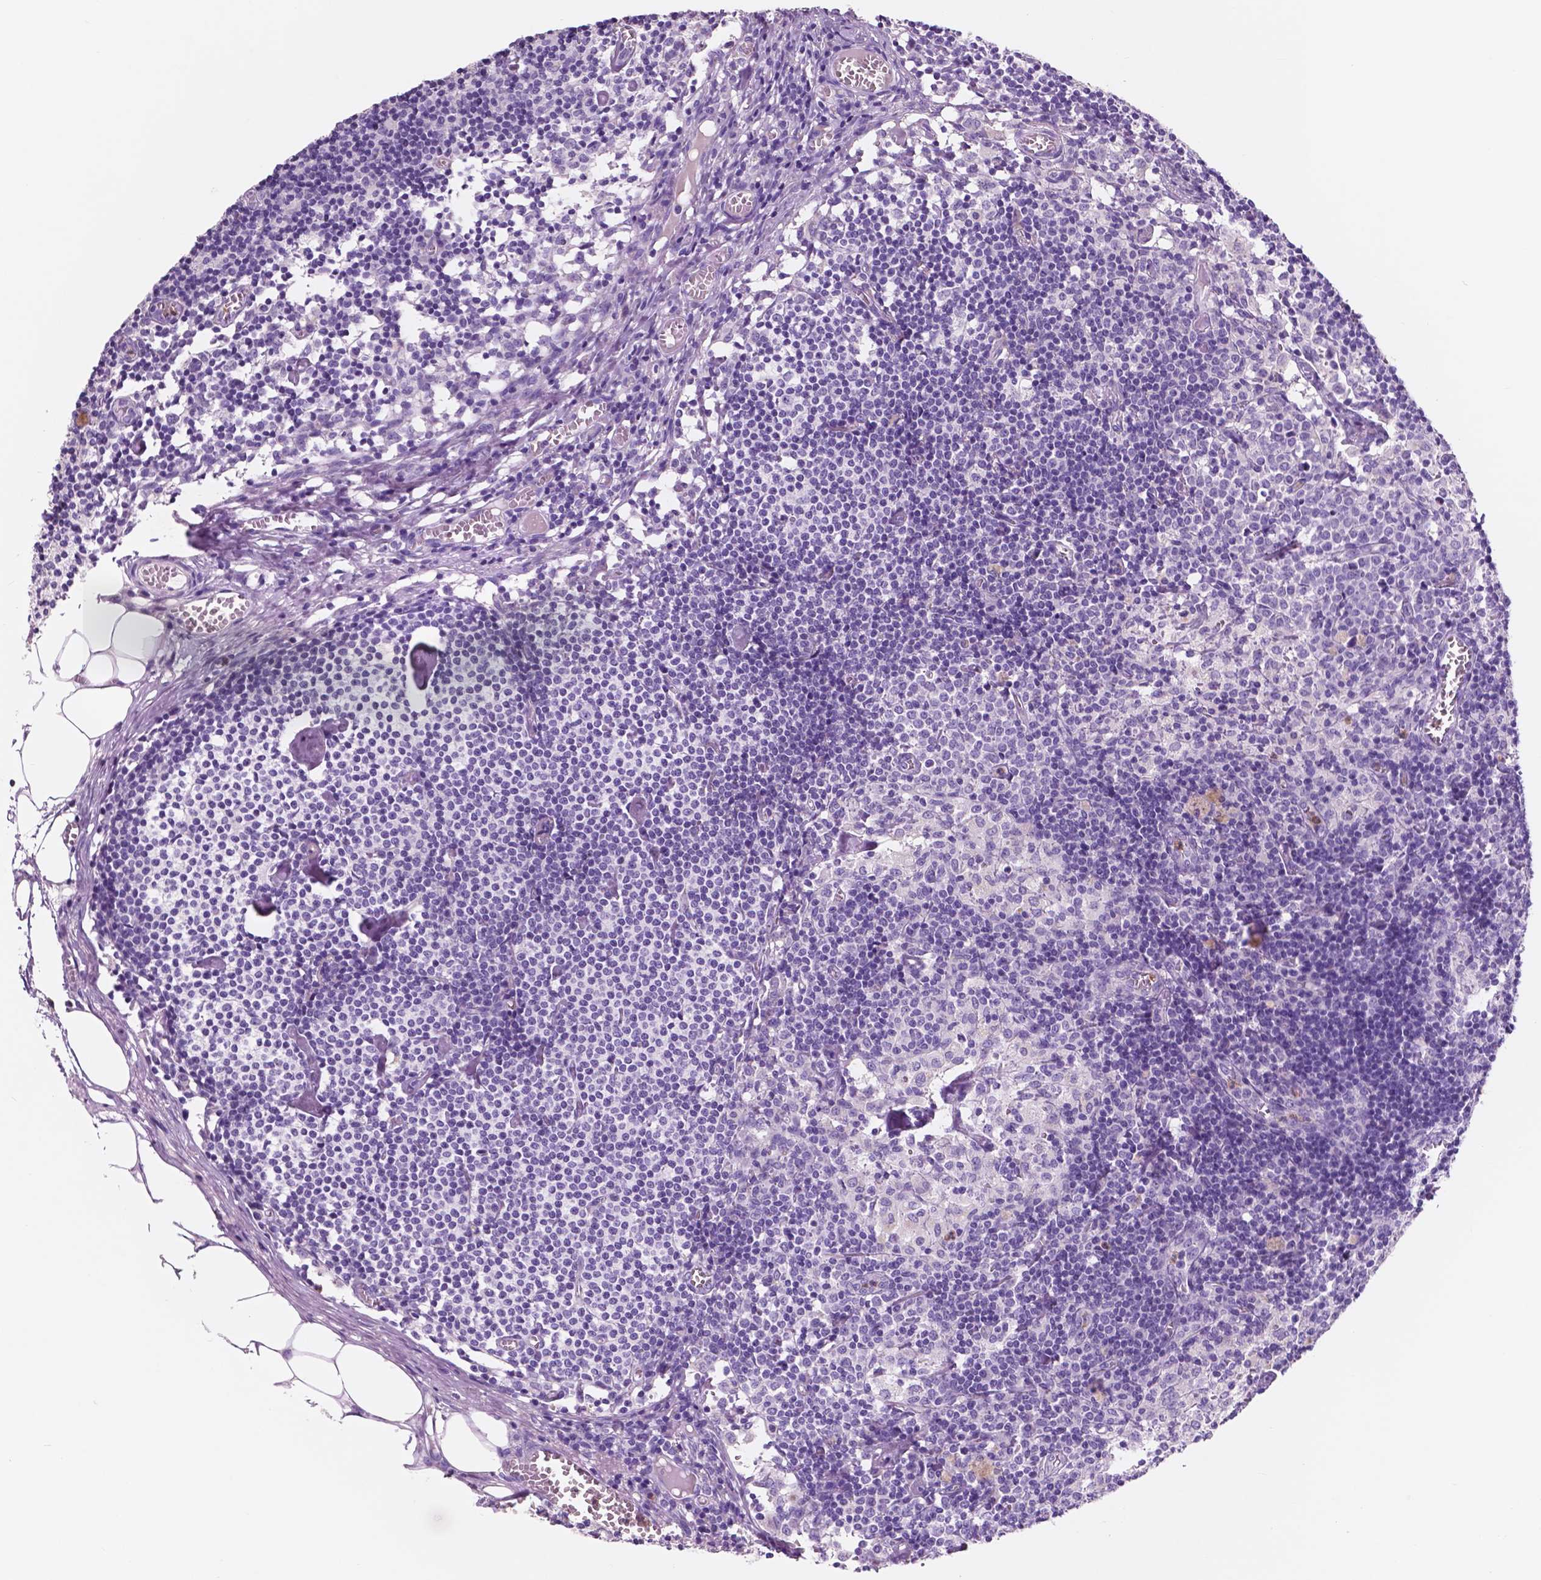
{"staining": {"intensity": "negative", "quantity": "none", "location": "none"}, "tissue": "lymph node", "cell_type": "Germinal center cells", "image_type": "normal", "snomed": [{"axis": "morphology", "description": "Normal tissue, NOS"}, {"axis": "topography", "description": "Lymph node"}], "caption": "Germinal center cells show no significant expression in normal lymph node. (DAB IHC visualized using brightfield microscopy, high magnification).", "gene": "CUZD1", "patient": {"sex": "female", "age": 52}}